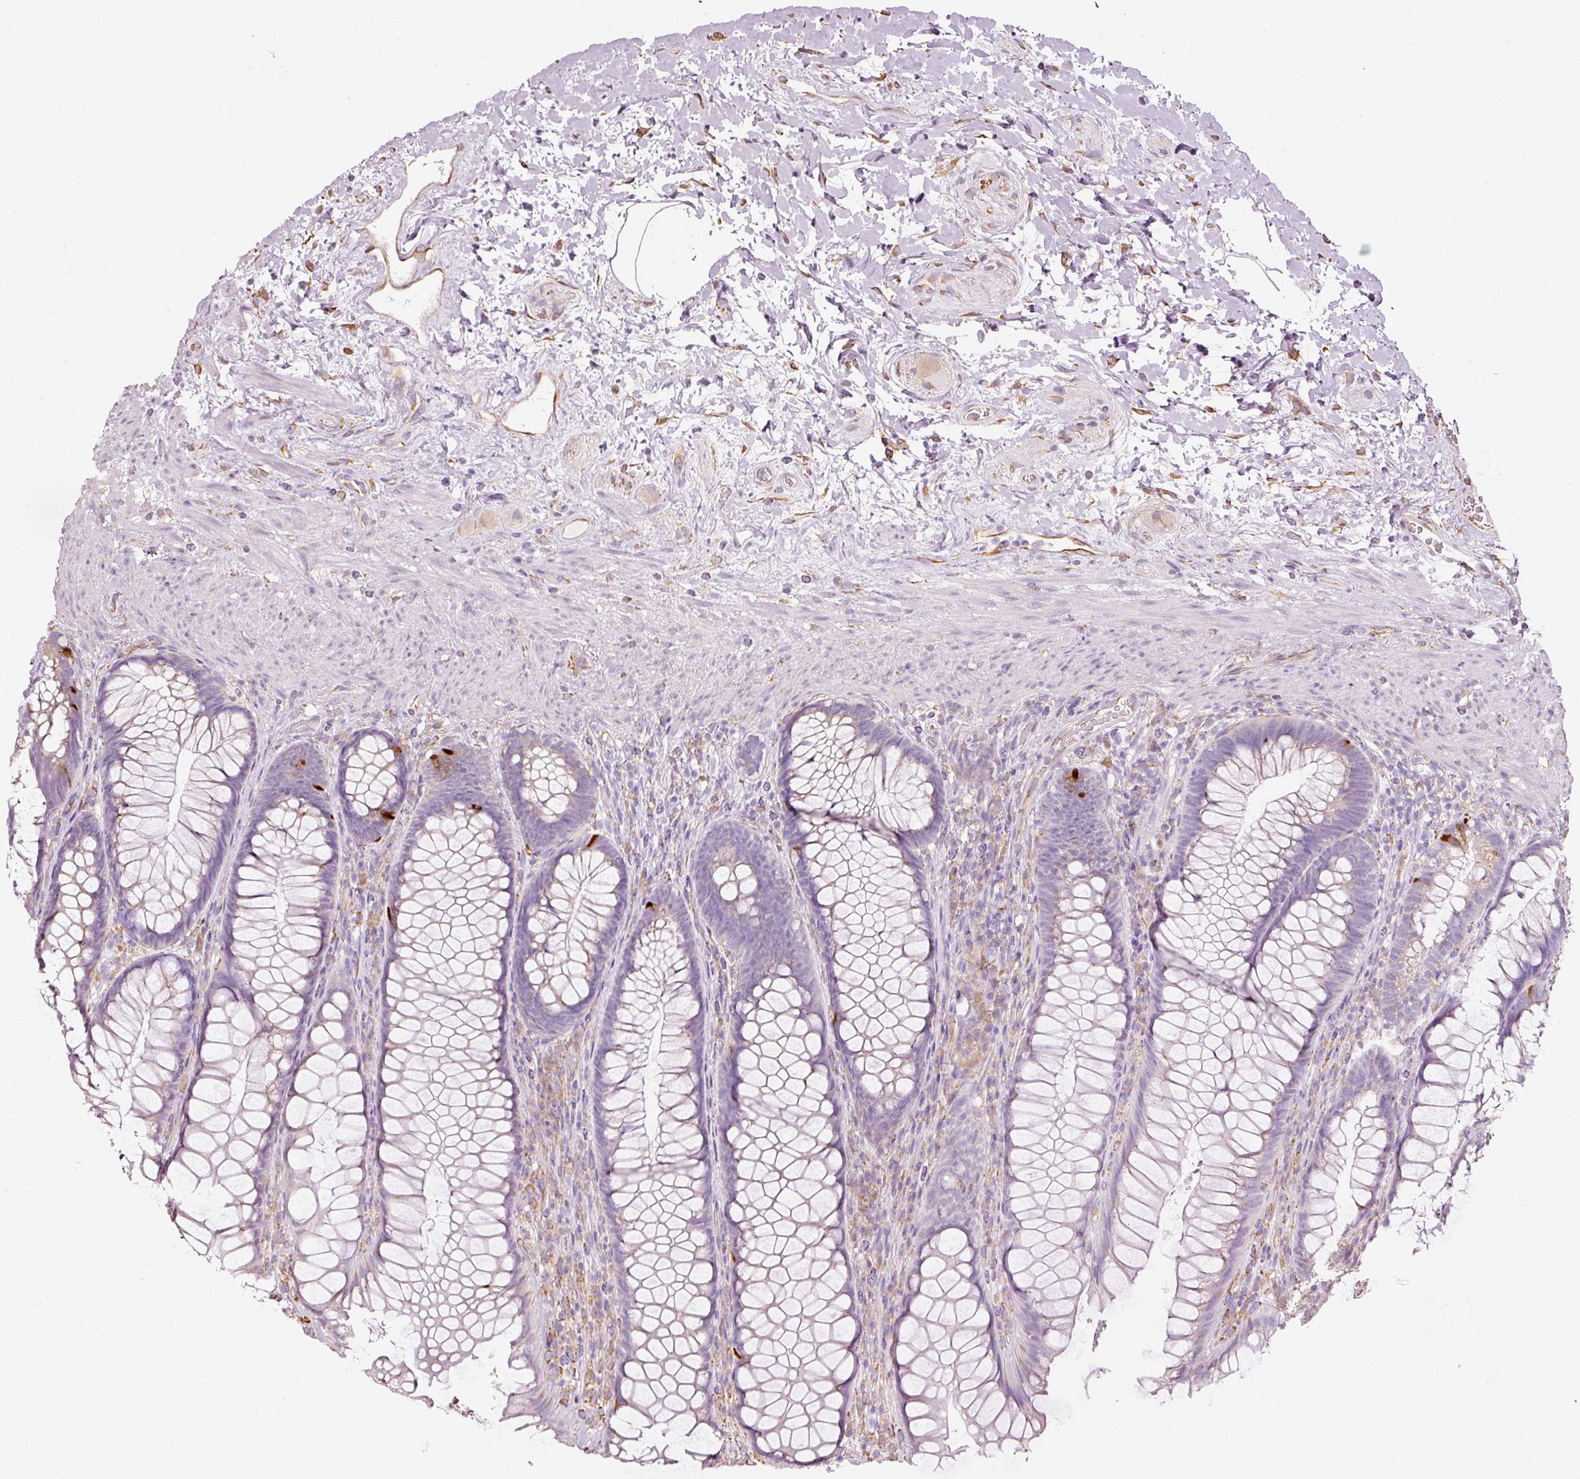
{"staining": {"intensity": "negative", "quantity": "none", "location": "none"}, "tissue": "rectum", "cell_type": "Glandular cells", "image_type": "normal", "snomed": [{"axis": "morphology", "description": "Normal tissue, NOS"}, {"axis": "topography", "description": "Rectum"}], "caption": "Image shows no protein staining in glandular cells of unremarkable rectum.", "gene": "GCG", "patient": {"sex": "male", "age": 53}}